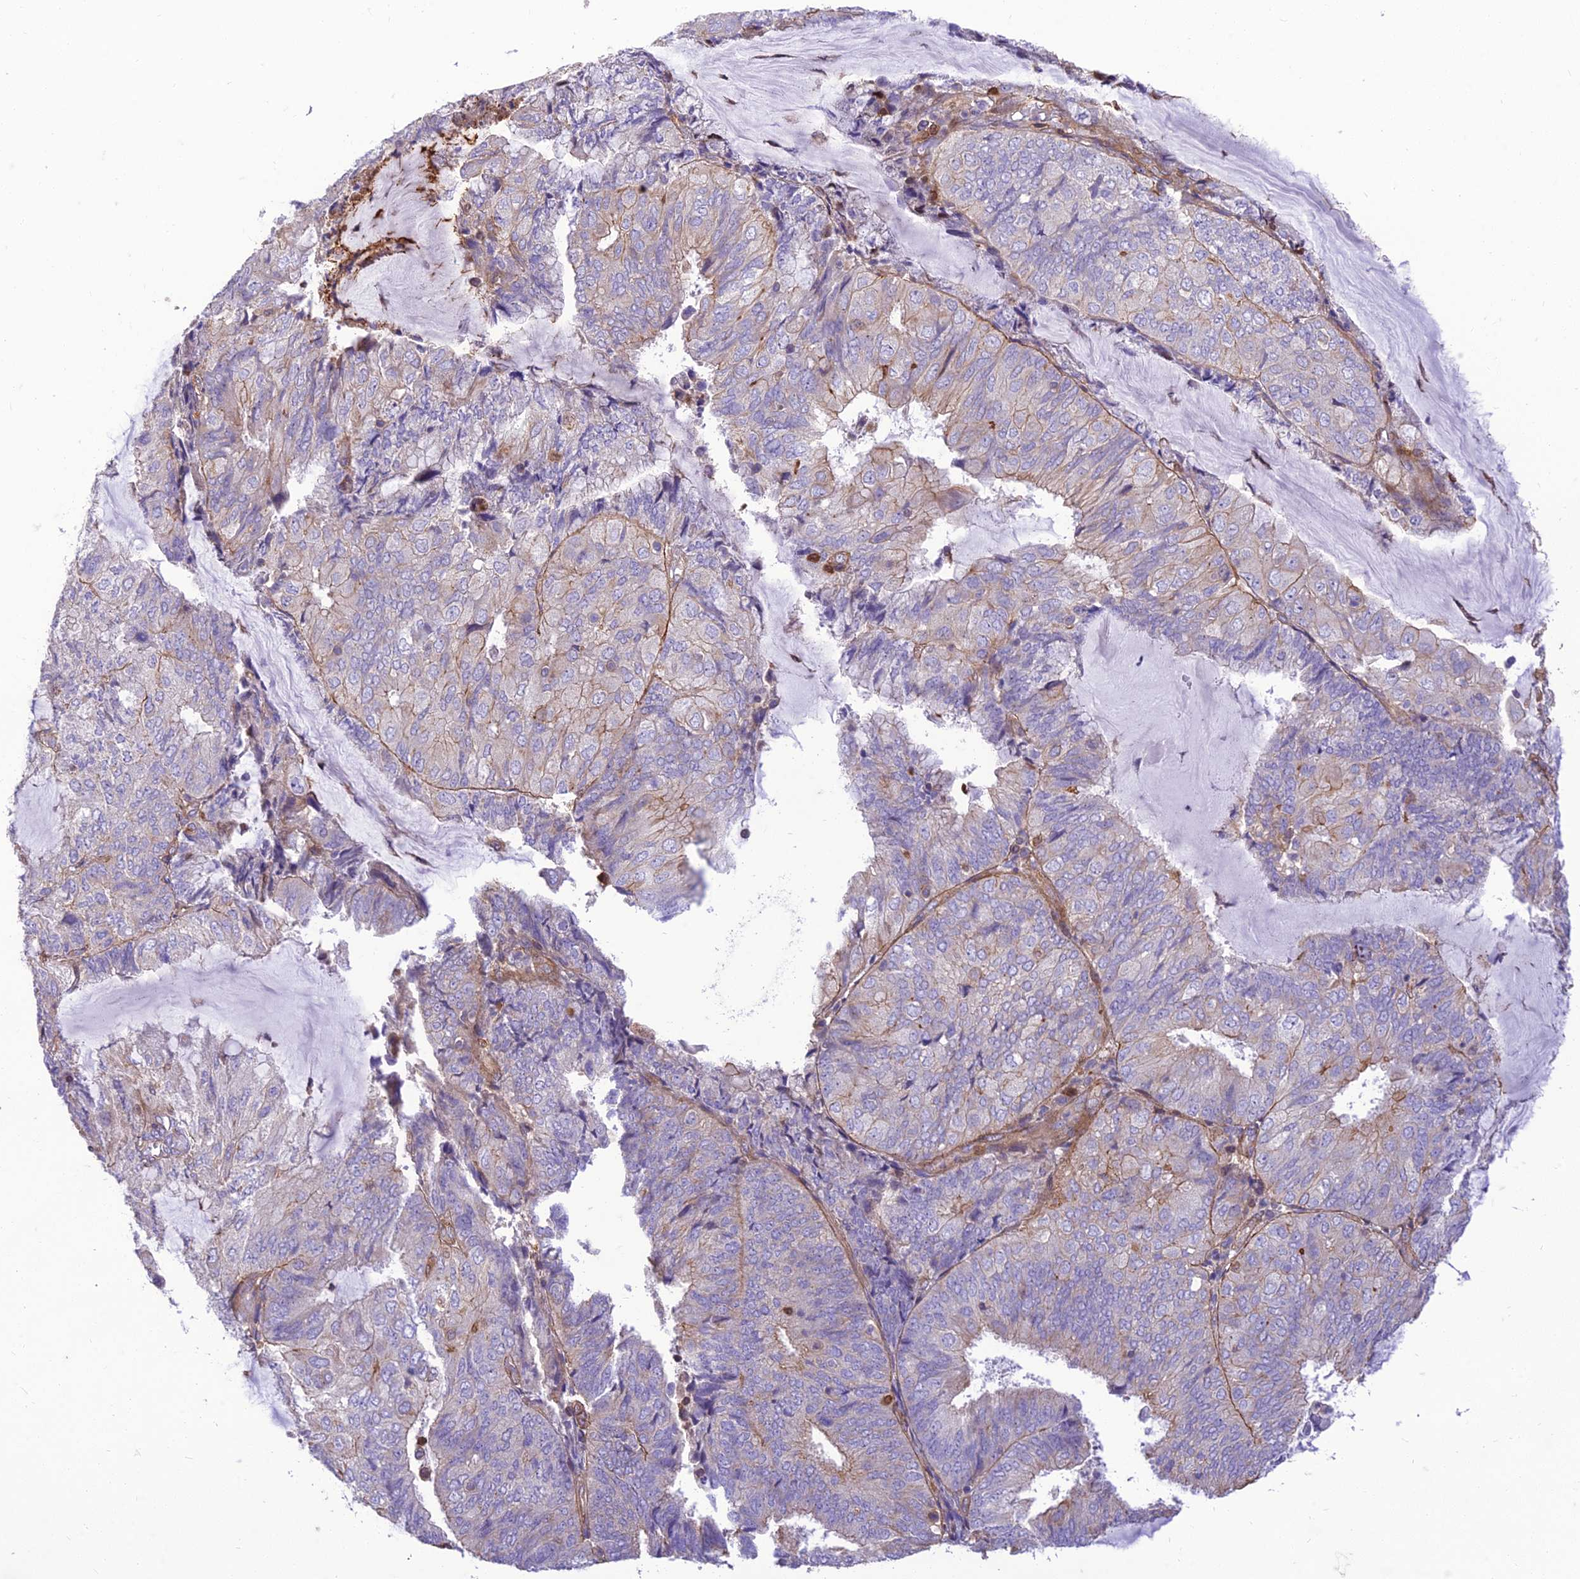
{"staining": {"intensity": "weak", "quantity": "<25%", "location": "cytoplasmic/membranous"}, "tissue": "endometrial cancer", "cell_type": "Tumor cells", "image_type": "cancer", "snomed": [{"axis": "morphology", "description": "Adenocarcinoma, NOS"}, {"axis": "topography", "description": "Endometrium"}], "caption": "This photomicrograph is of endometrial cancer stained with IHC to label a protein in brown with the nuclei are counter-stained blue. There is no positivity in tumor cells.", "gene": "HPSE2", "patient": {"sex": "female", "age": 81}}